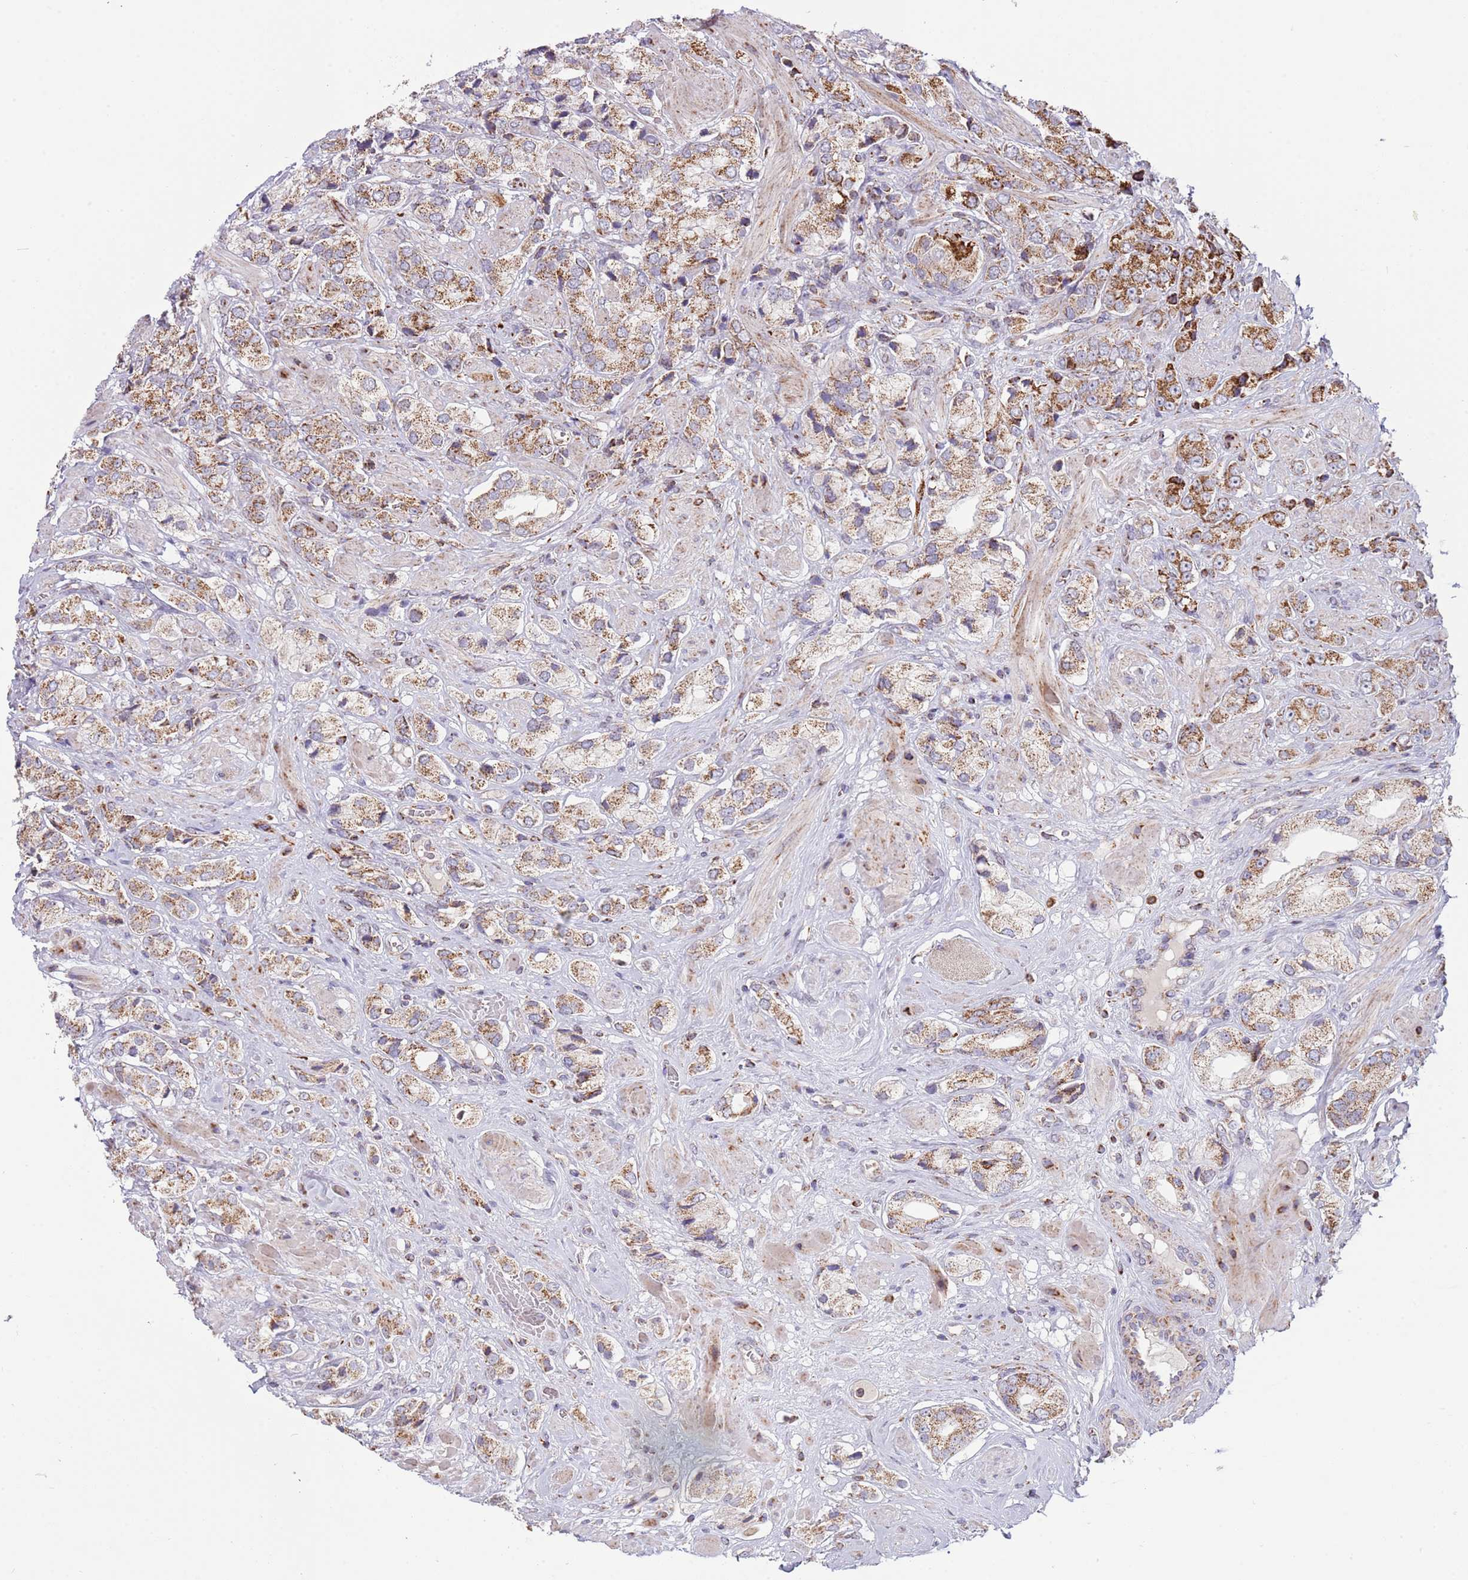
{"staining": {"intensity": "moderate", "quantity": ">75%", "location": "cytoplasmic/membranous"}, "tissue": "prostate cancer", "cell_type": "Tumor cells", "image_type": "cancer", "snomed": [{"axis": "morphology", "description": "Adenocarcinoma, High grade"}, {"axis": "topography", "description": "Prostate and seminal vesicle, NOS"}], "caption": "Immunohistochemical staining of human prostate high-grade adenocarcinoma shows moderate cytoplasmic/membranous protein positivity in about >75% of tumor cells. Nuclei are stained in blue.", "gene": "LHX6", "patient": {"sex": "male", "age": 64}}